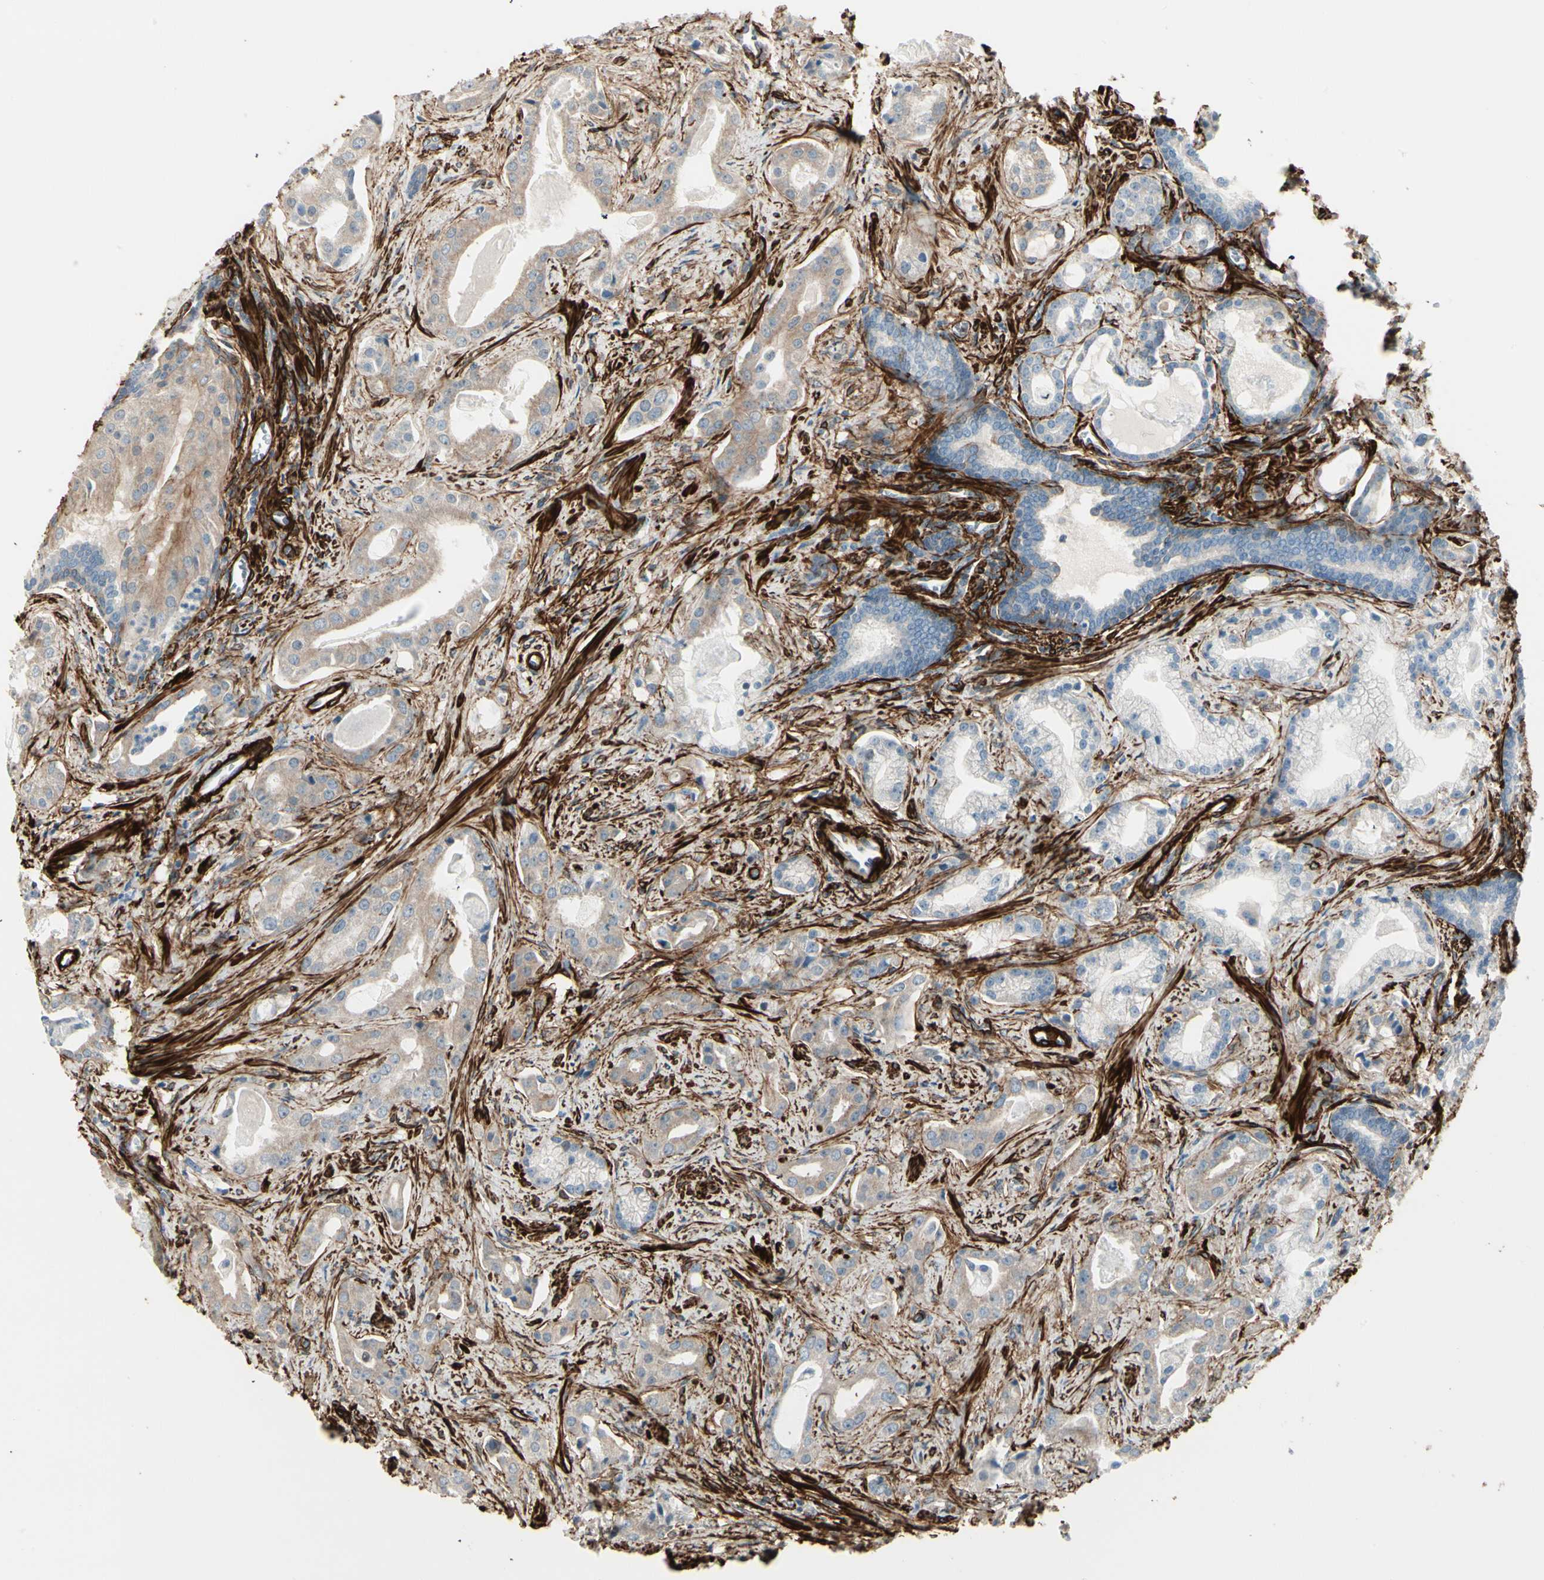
{"staining": {"intensity": "weak", "quantity": ">75%", "location": "cytoplasmic/membranous"}, "tissue": "prostate cancer", "cell_type": "Tumor cells", "image_type": "cancer", "snomed": [{"axis": "morphology", "description": "Adenocarcinoma, Low grade"}, {"axis": "topography", "description": "Prostate"}], "caption": "A brown stain shows weak cytoplasmic/membranous expression of a protein in adenocarcinoma (low-grade) (prostate) tumor cells. The staining is performed using DAB (3,3'-diaminobenzidine) brown chromogen to label protein expression. The nuclei are counter-stained blue using hematoxylin.", "gene": "CALD1", "patient": {"sex": "male", "age": 59}}